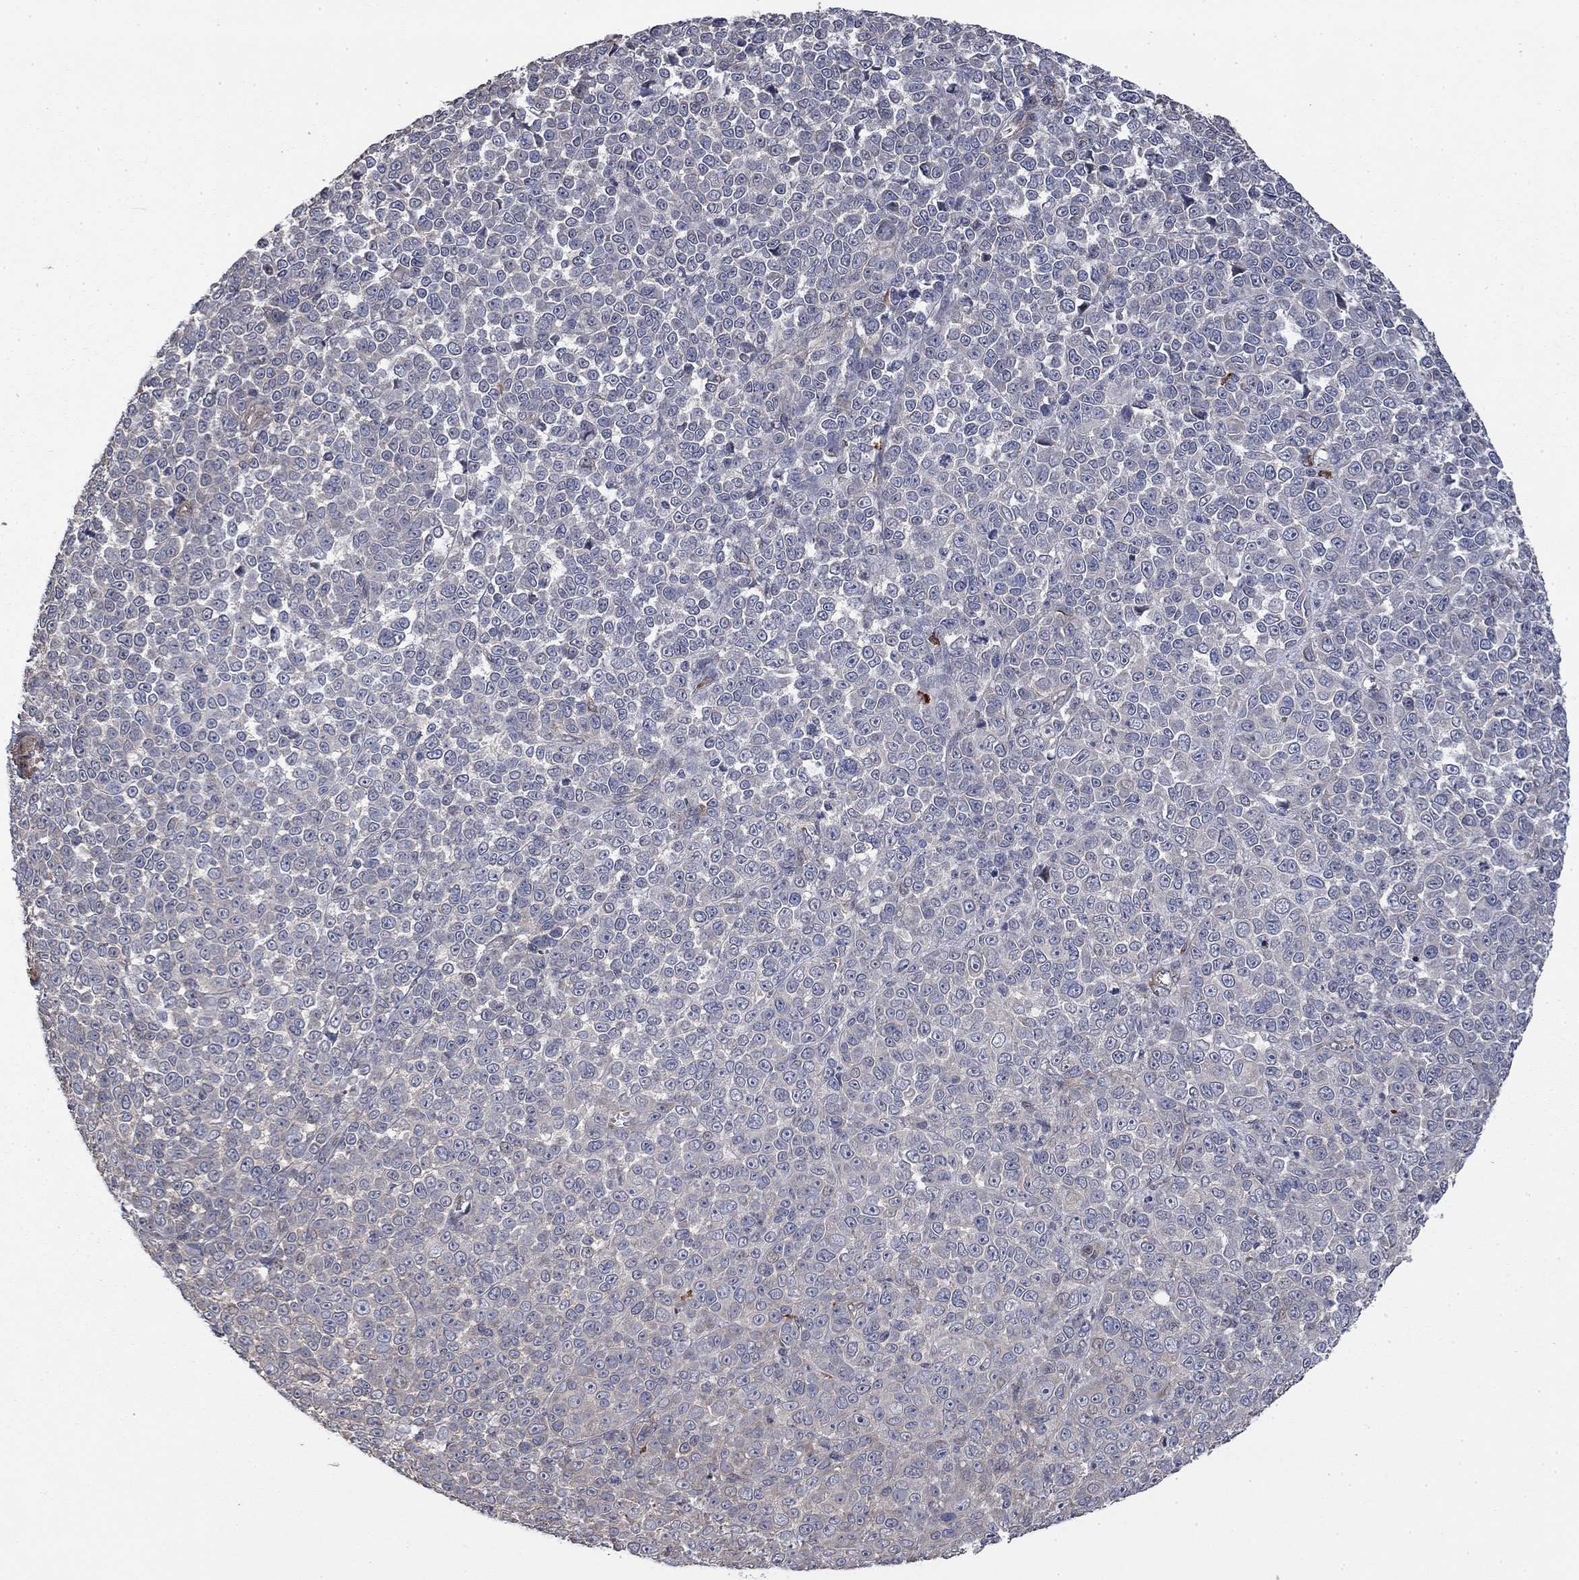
{"staining": {"intensity": "negative", "quantity": "none", "location": "none"}, "tissue": "melanoma", "cell_type": "Tumor cells", "image_type": "cancer", "snomed": [{"axis": "morphology", "description": "Malignant melanoma, NOS"}, {"axis": "topography", "description": "Skin"}], "caption": "DAB (3,3'-diaminobenzidine) immunohistochemical staining of human melanoma reveals no significant staining in tumor cells. (DAB (3,3'-diaminobenzidine) IHC visualized using brightfield microscopy, high magnification).", "gene": "VCAN", "patient": {"sex": "female", "age": 95}}